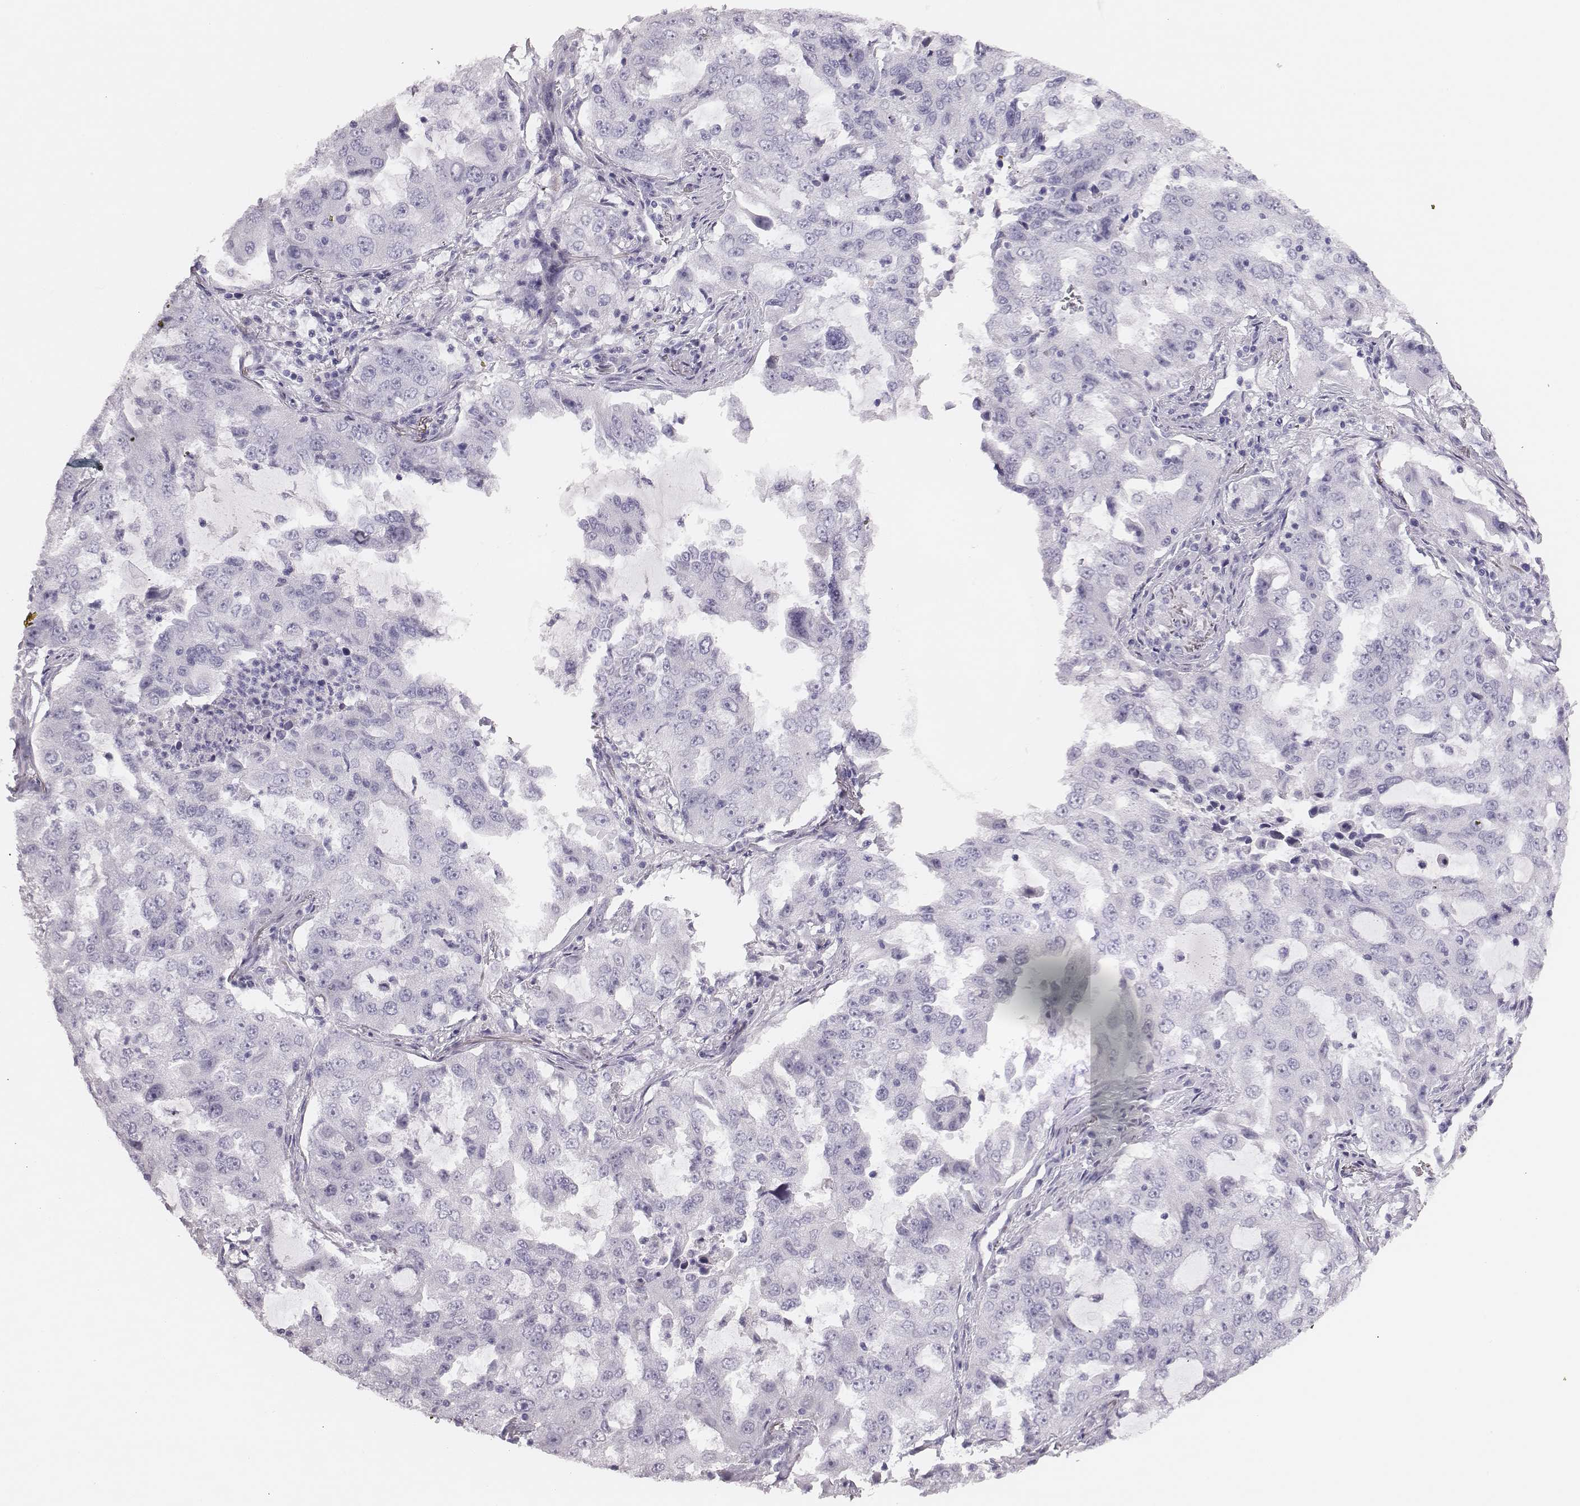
{"staining": {"intensity": "negative", "quantity": "none", "location": "none"}, "tissue": "lung cancer", "cell_type": "Tumor cells", "image_type": "cancer", "snomed": [{"axis": "morphology", "description": "Adenocarcinoma, NOS"}, {"axis": "topography", "description": "Lung"}], "caption": "The immunohistochemistry (IHC) histopathology image has no significant expression in tumor cells of lung cancer (adenocarcinoma) tissue. Brightfield microscopy of immunohistochemistry stained with DAB (brown) and hematoxylin (blue), captured at high magnification.", "gene": "H1-6", "patient": {"sex": "female", "age": 61}}